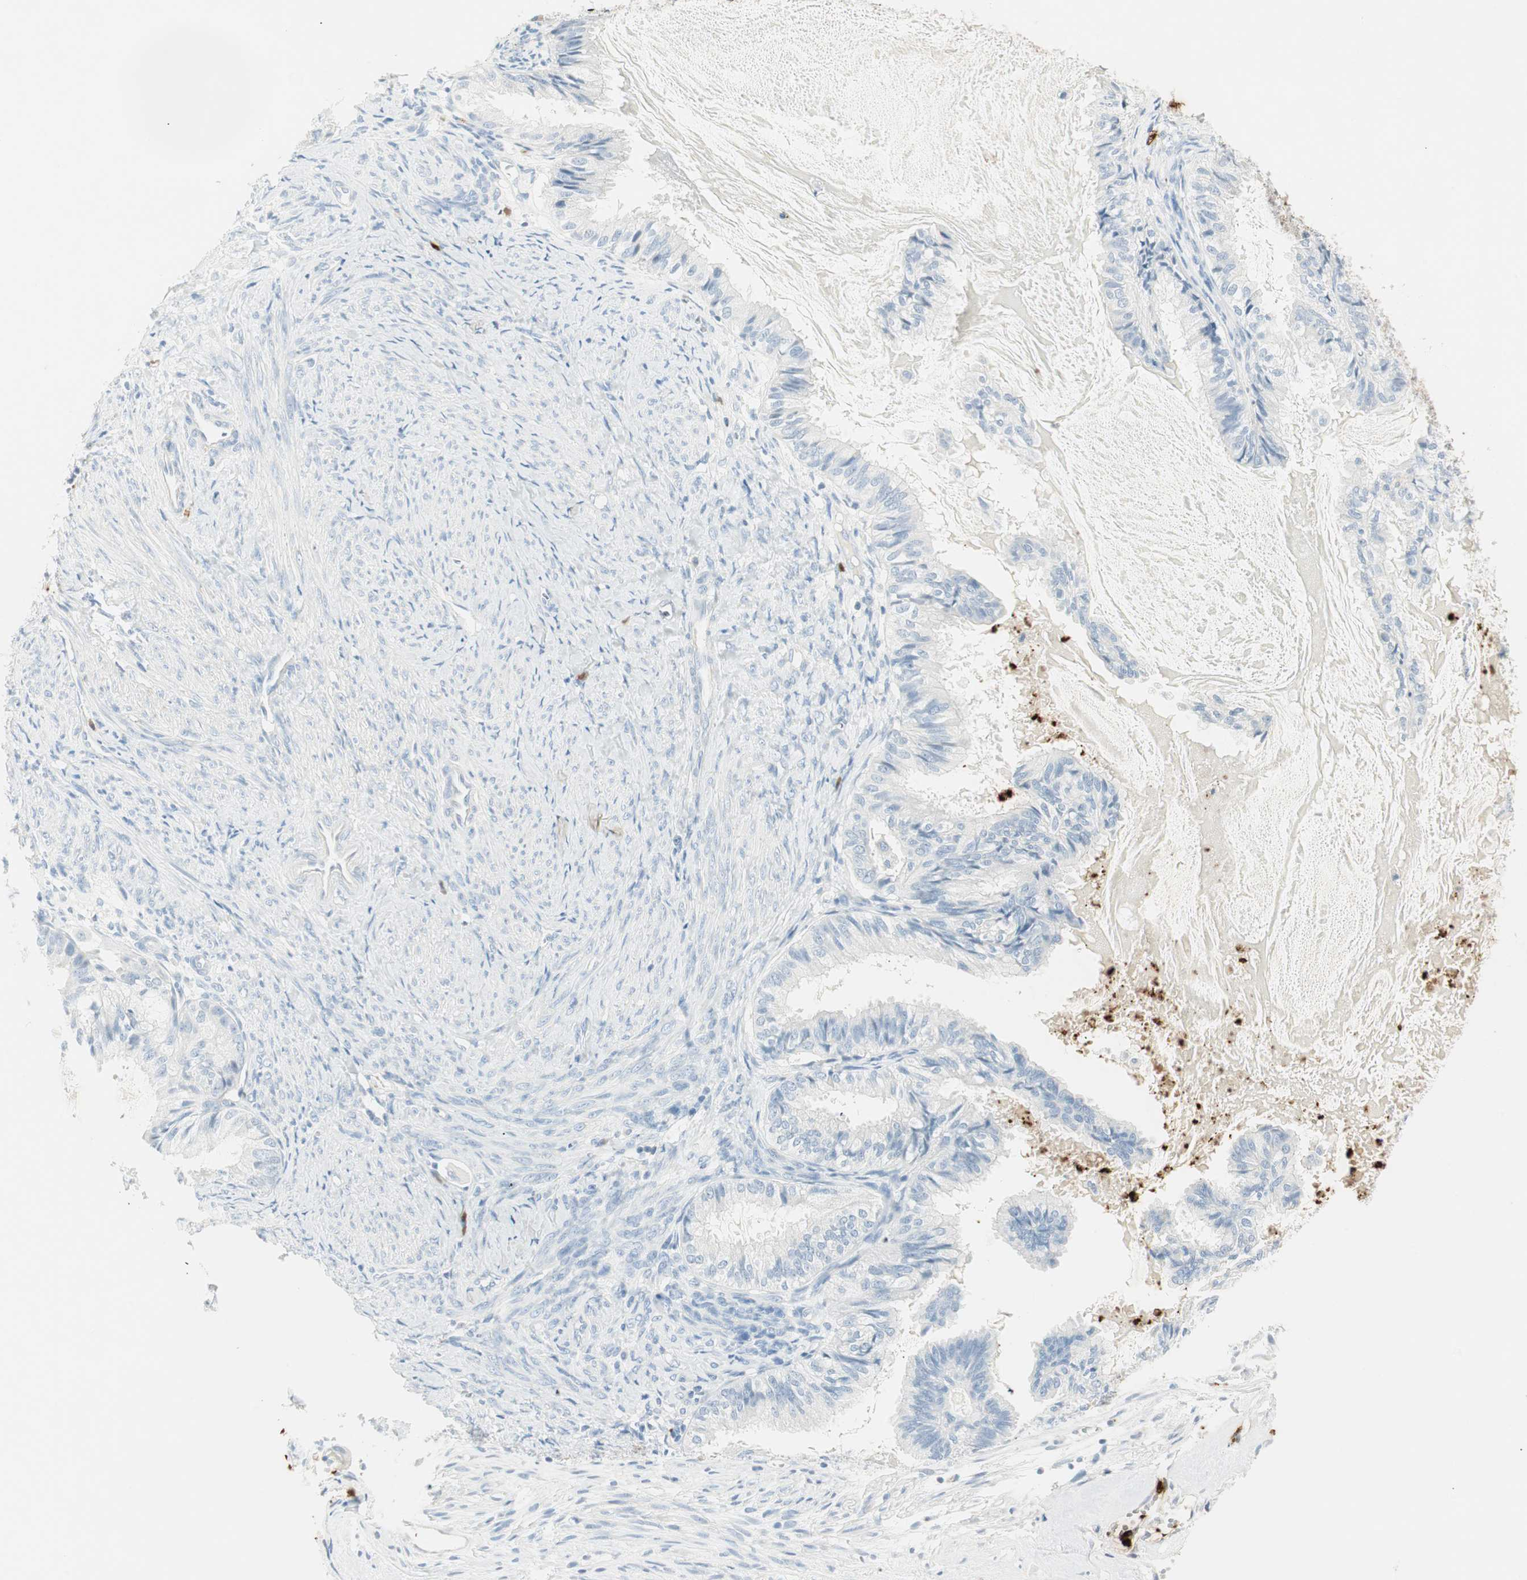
{"staining": {"intensity": "negative", "quantity": "none", "location": "none"}, "tissue": "cervical cancer", "cell_type": "Tumor cells", "image_type": "cancer", "snomed": [{"axis": "morphology", "description": "Normal tissue, NOS"}, {"axis": "morphology", "description": "Adenocarcinoma, NOS"}, {"axis": "topography", "description": "Cervix"}, {"axis": "topography", "description": "Endometrium"}], "caption": "IHC of human cervical cancer exhibits no expression in tumor cells. (DAB (3,3'-diaminobenzidine) immunohistochemistry, high magnification).", "gene": "PRTN3", "patient": {"sex": "female", "age": 86}}